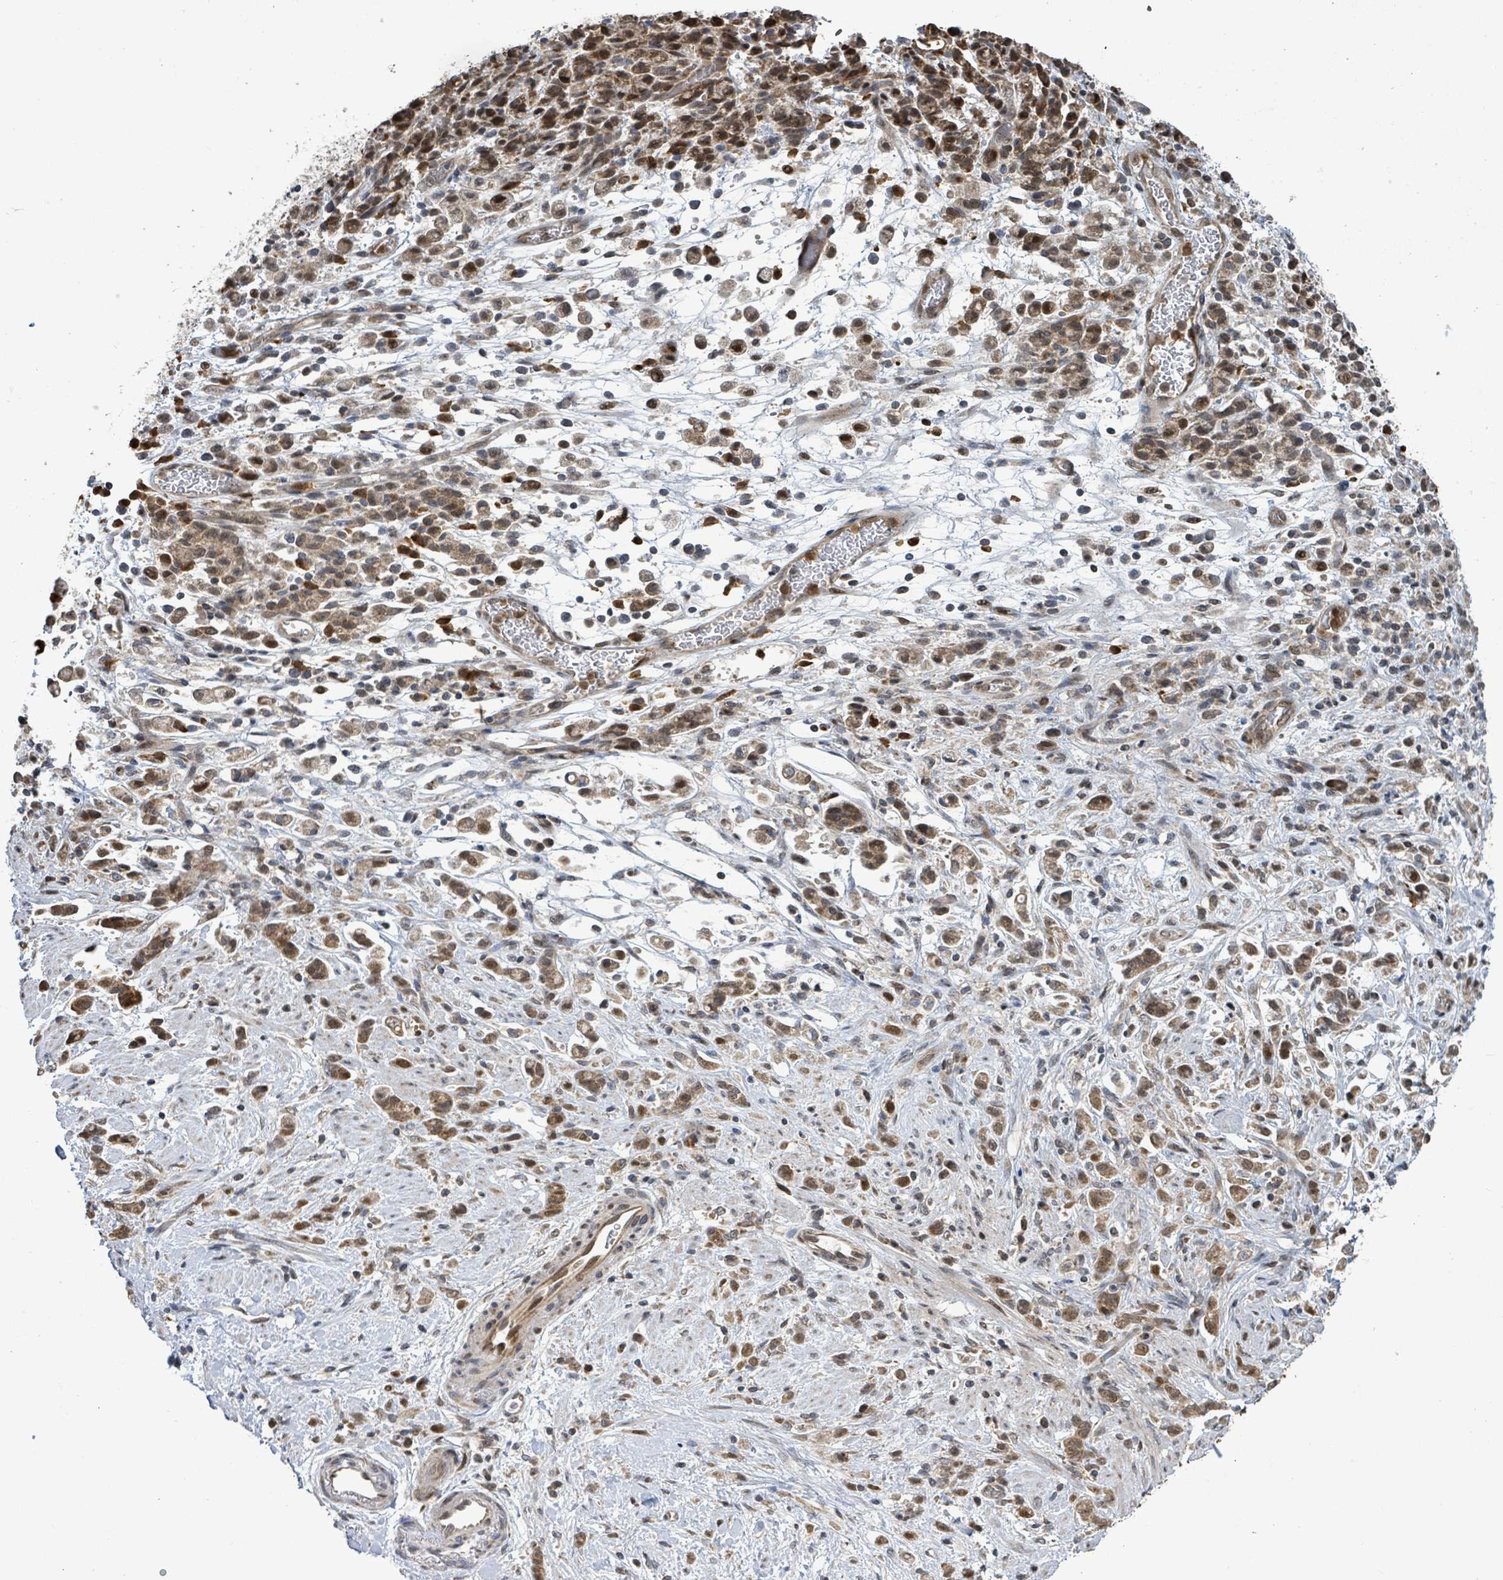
{"staining": {"intensity": "moderate", "quantity": ">75%", "location": "cytoplasmic/membranous,nuclear"}, "tissue": "stomach cancer", "cell_type": "Tumor cells", "image_type": "cancer", "snomed": [{"axis": "morphology", "description": "Adenocarcinoma, NOS"}, {"axis": "topography", "description": "Stomach"}], "caption": "An image showing moderate cytoplasmic/membranous and nuclear expression in about >75% of tumor cells in stomach cancer, as visualized by brown immunohistochemical staining.", "gene": "COQ6", "patient": {"sex": "female", "age": 60}}